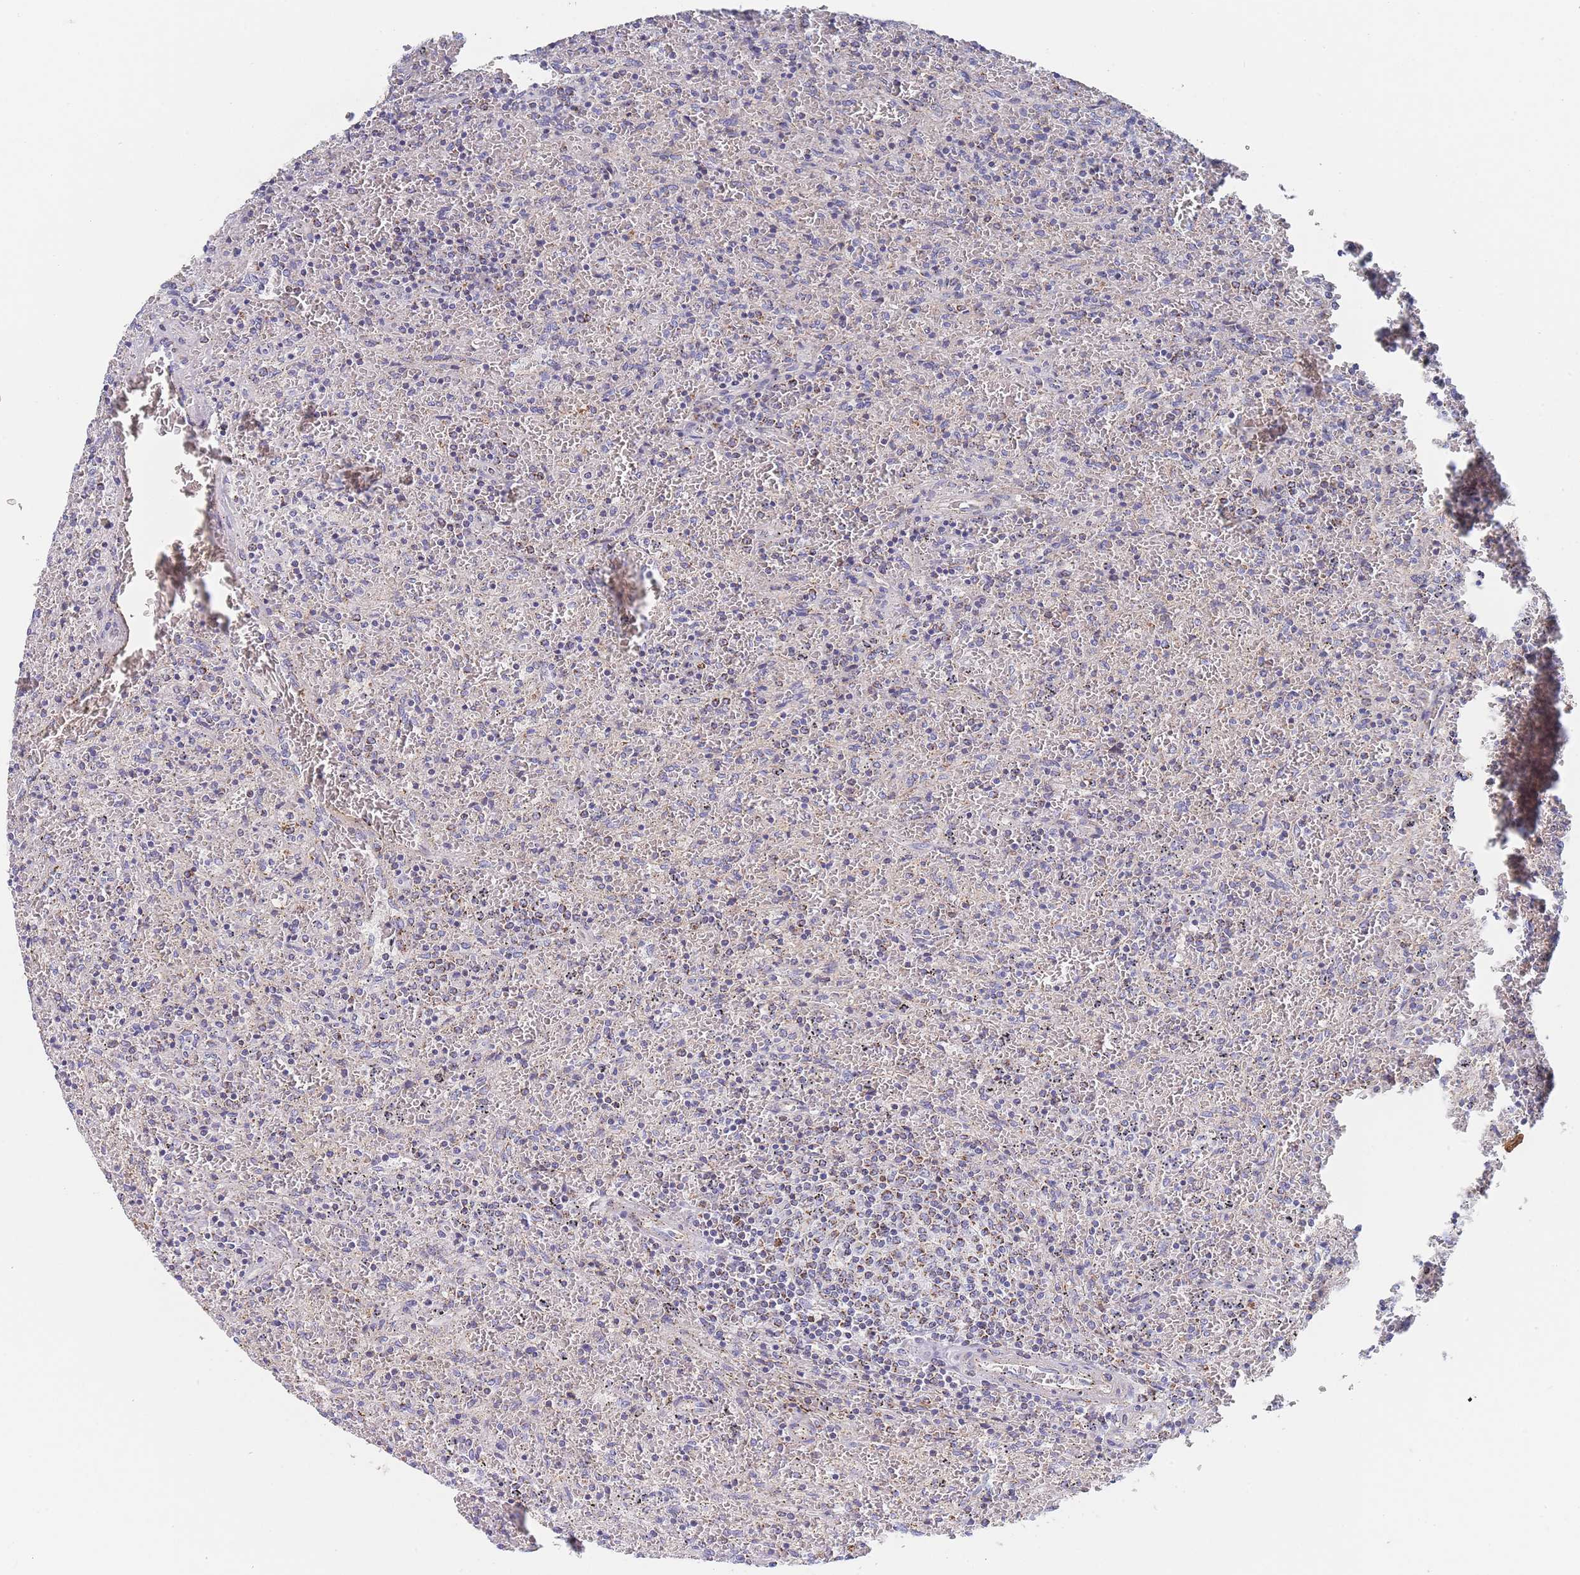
{"staining": {"intensity": "moderate", "quantity": "<25%", "location": "cytoplasmic/membranous"}, "tissue": "lymphoma", "cell_type": "Tumor cells", "image_type": "cancer", "snomed": [{"axis": "morphology", "description": "Malignant lymphoma, non-Hodgkin's type, Low grade"}, {"axis": "topography", "description": "Spleen"}], "caption": "The histopathology image exhibits a brown stain indicating the presence of a protein in the cytoplasmic/membranous of tumor cells in low-grade malignant lymphoma, non-Hodgkin's type.", "gene": "IKZF4", "patient": {"sex": "female", "age": 64}}